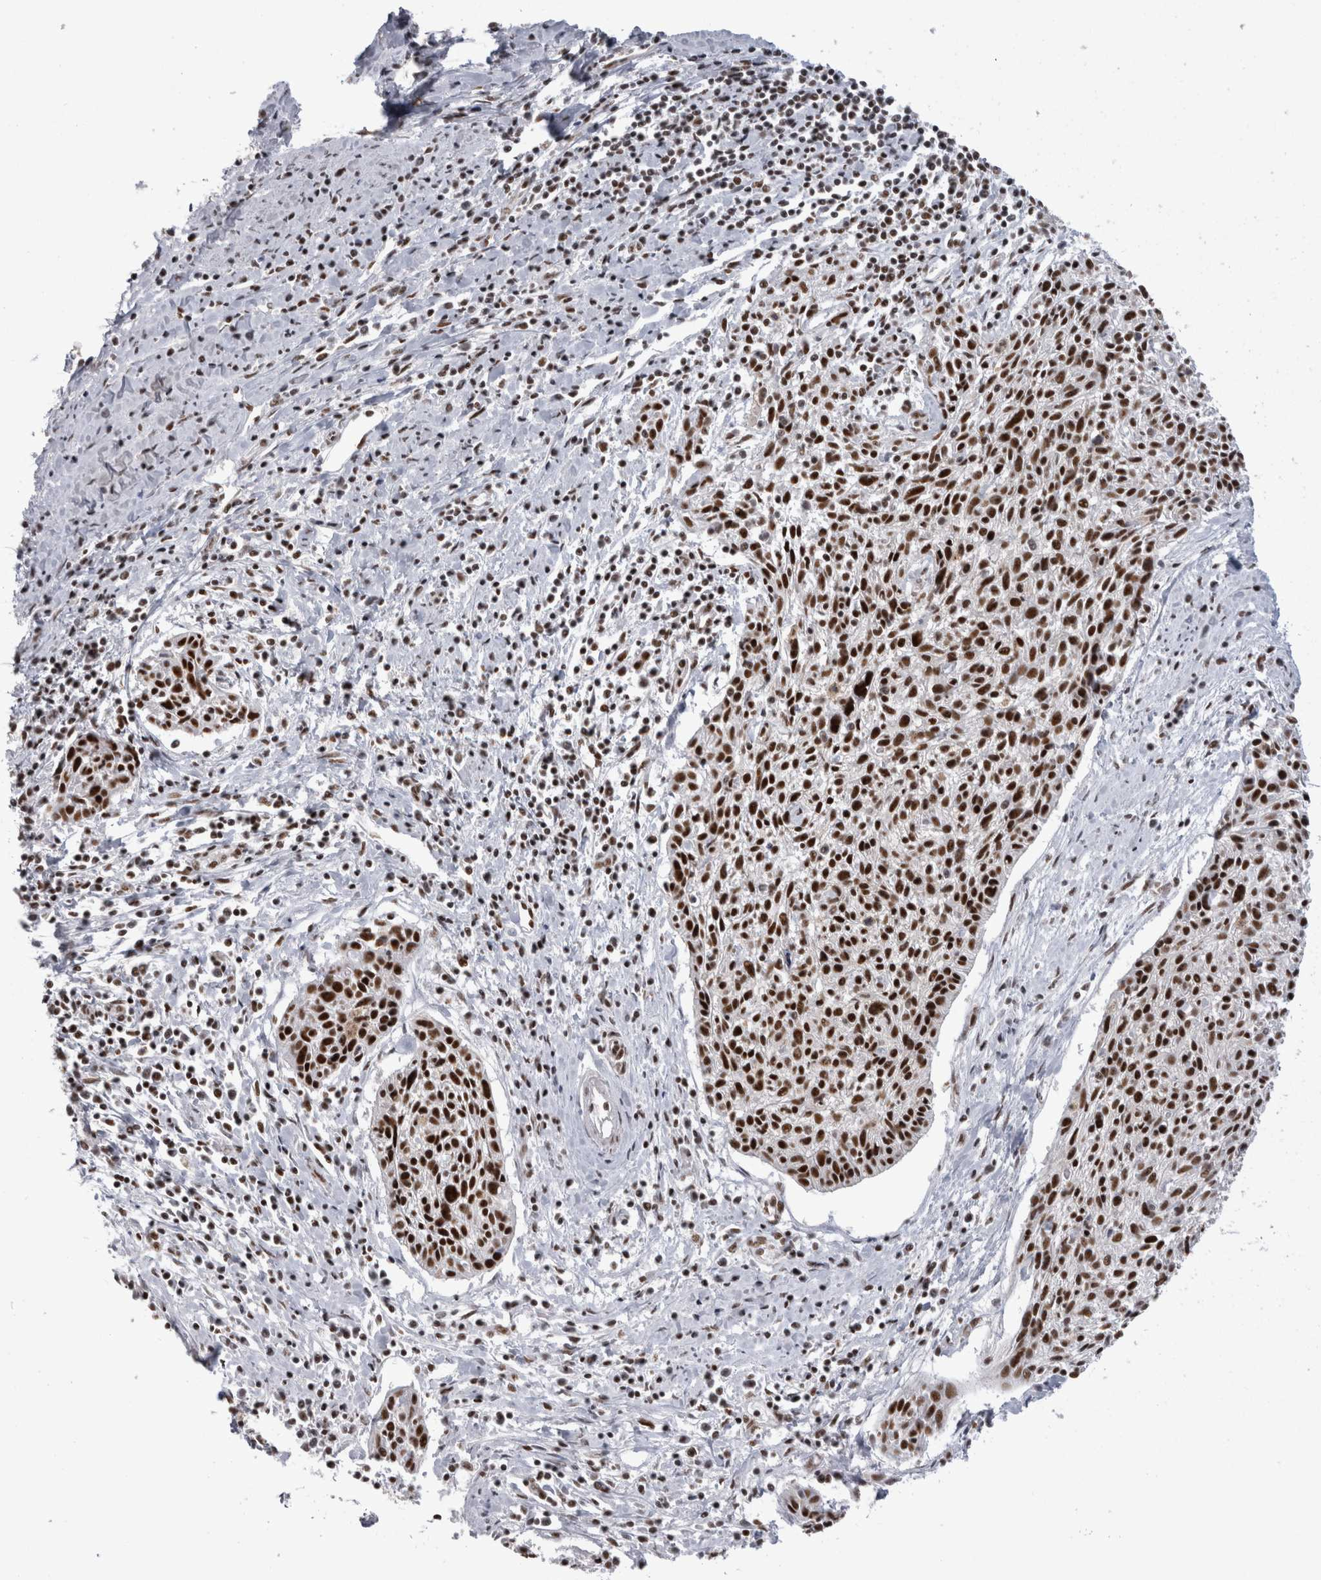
{"staining": {"intensity": "strong", "quantity": ">75%", "location": "nuclear"}, "tissue": "cervical cancer", "cell_type": "Tumor cells", "image_type": "cancer", "snomed": [{"axis": "morphology", "description": "Squamous cell carcinoma, NOS"}, {"axis": "topography", "description": "Cervix"}], "caption": "The immunohistochemical stain shows strong nuclear expression in tumor cells of cervical squamous cell carcinoma tissue.", "gene": "CDK11A", "patient": {"sex": "female", "age": 51}}